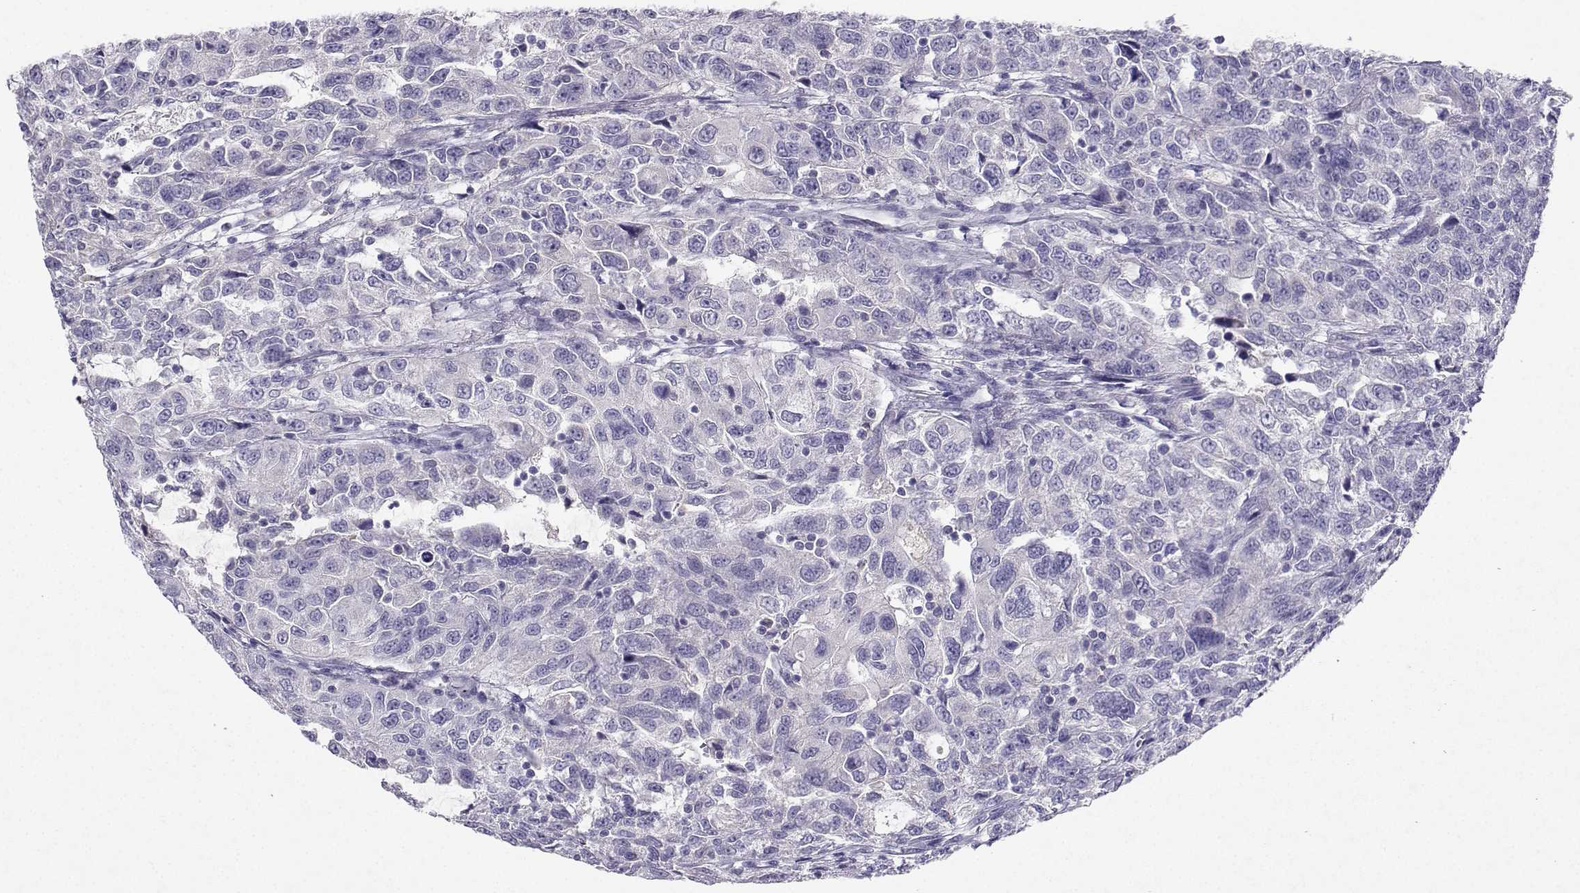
{"staining": {"intensity": "negative", "quantity": "none", "location": "none"}, "tissue": "urothelial cancer", "cell_type": "Tumor cells", "image_type": "cancer", "snomed": [{"axis": "morphology", "description": "Urothelial carcinoma, NOS"}, {"axis": "morphology", "description": "Urothelial carcinoma, High grade"}, {"axis": "topography", "description": "Urinary bladder"}], "caption": "Tumor cells show no significant protein positivity in transitional cell carcinoma.", "gene": "GRIK4", "patient": {"sex": "female", "age": 73}}